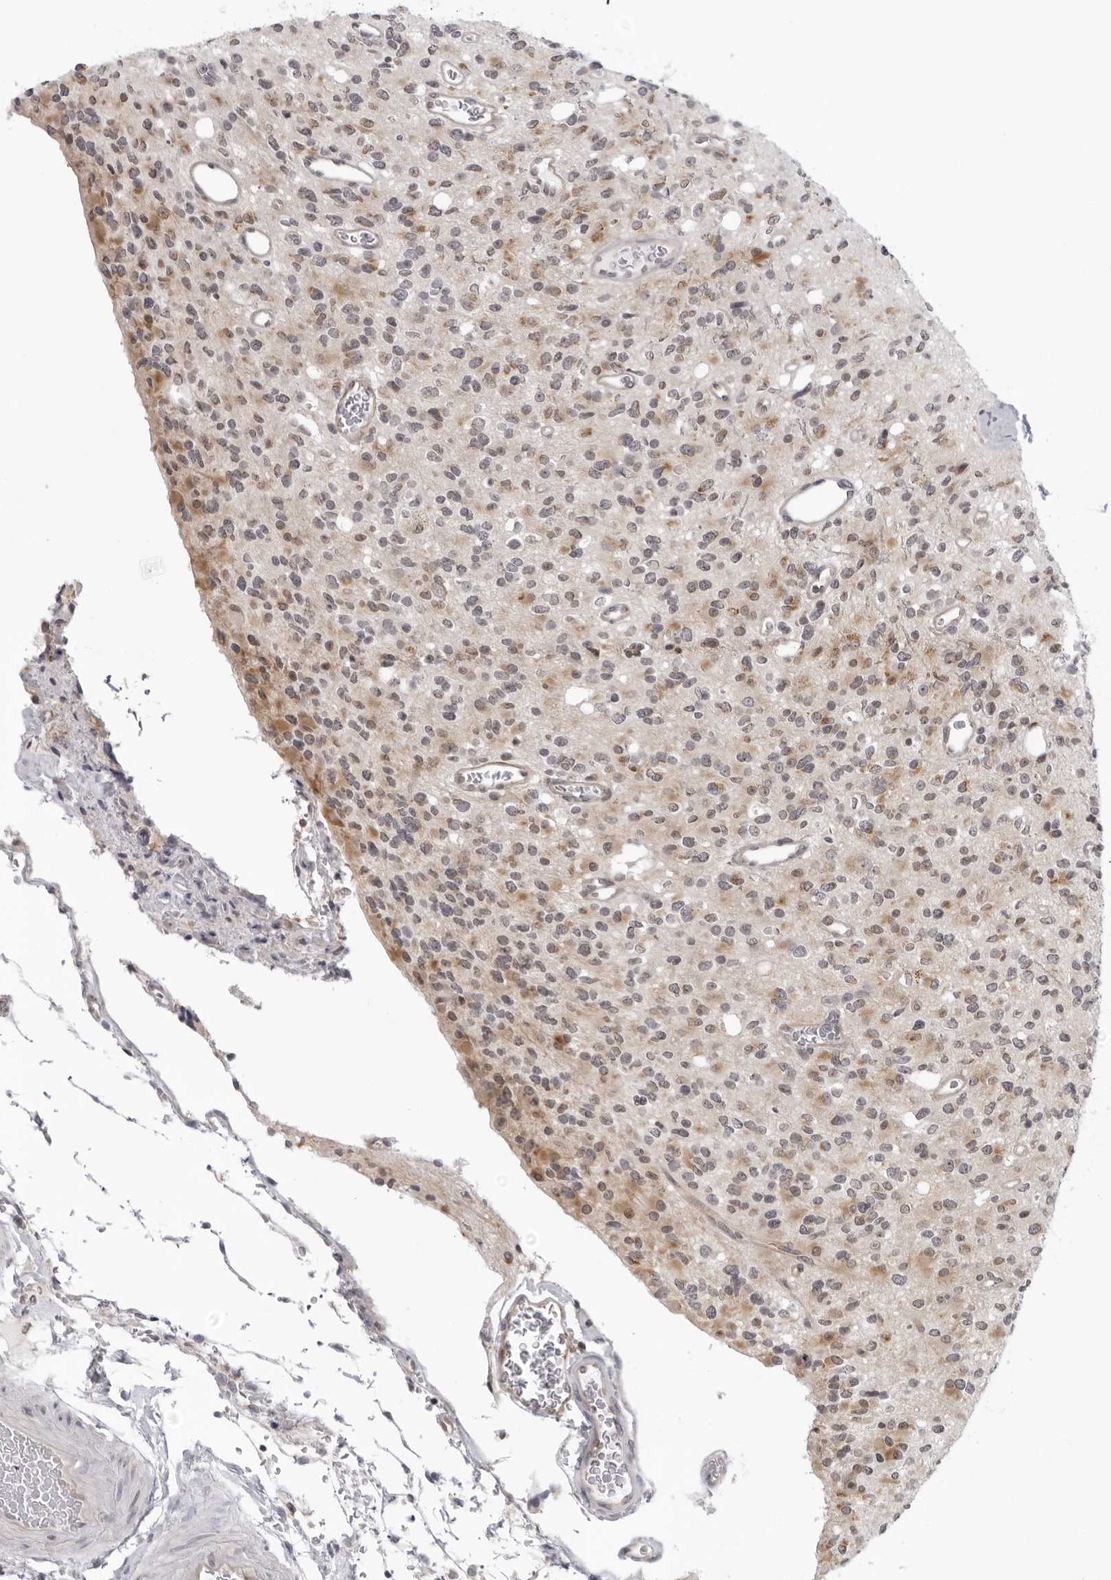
{"staining": {"intensity": "weak", "quantity": "25%-75%", "location": "cytoplasmic/membranous"}, "tissue": "glioma", "cell_type": "Tumor cells", "image_type": "cancer", "snomed": [{"axis": "morphology", "description": "Glioma, malignant, High grade"}, {"axis": "topography", "description": "Brain"}], "caption": "Human glioma stained with a brown dye shows weak cytoplasmic/membranous positive expression in approximately 25%-75% of tumor cells.", "gene": "MRPS15", "patient": {"sex": "male", "age": 34}}